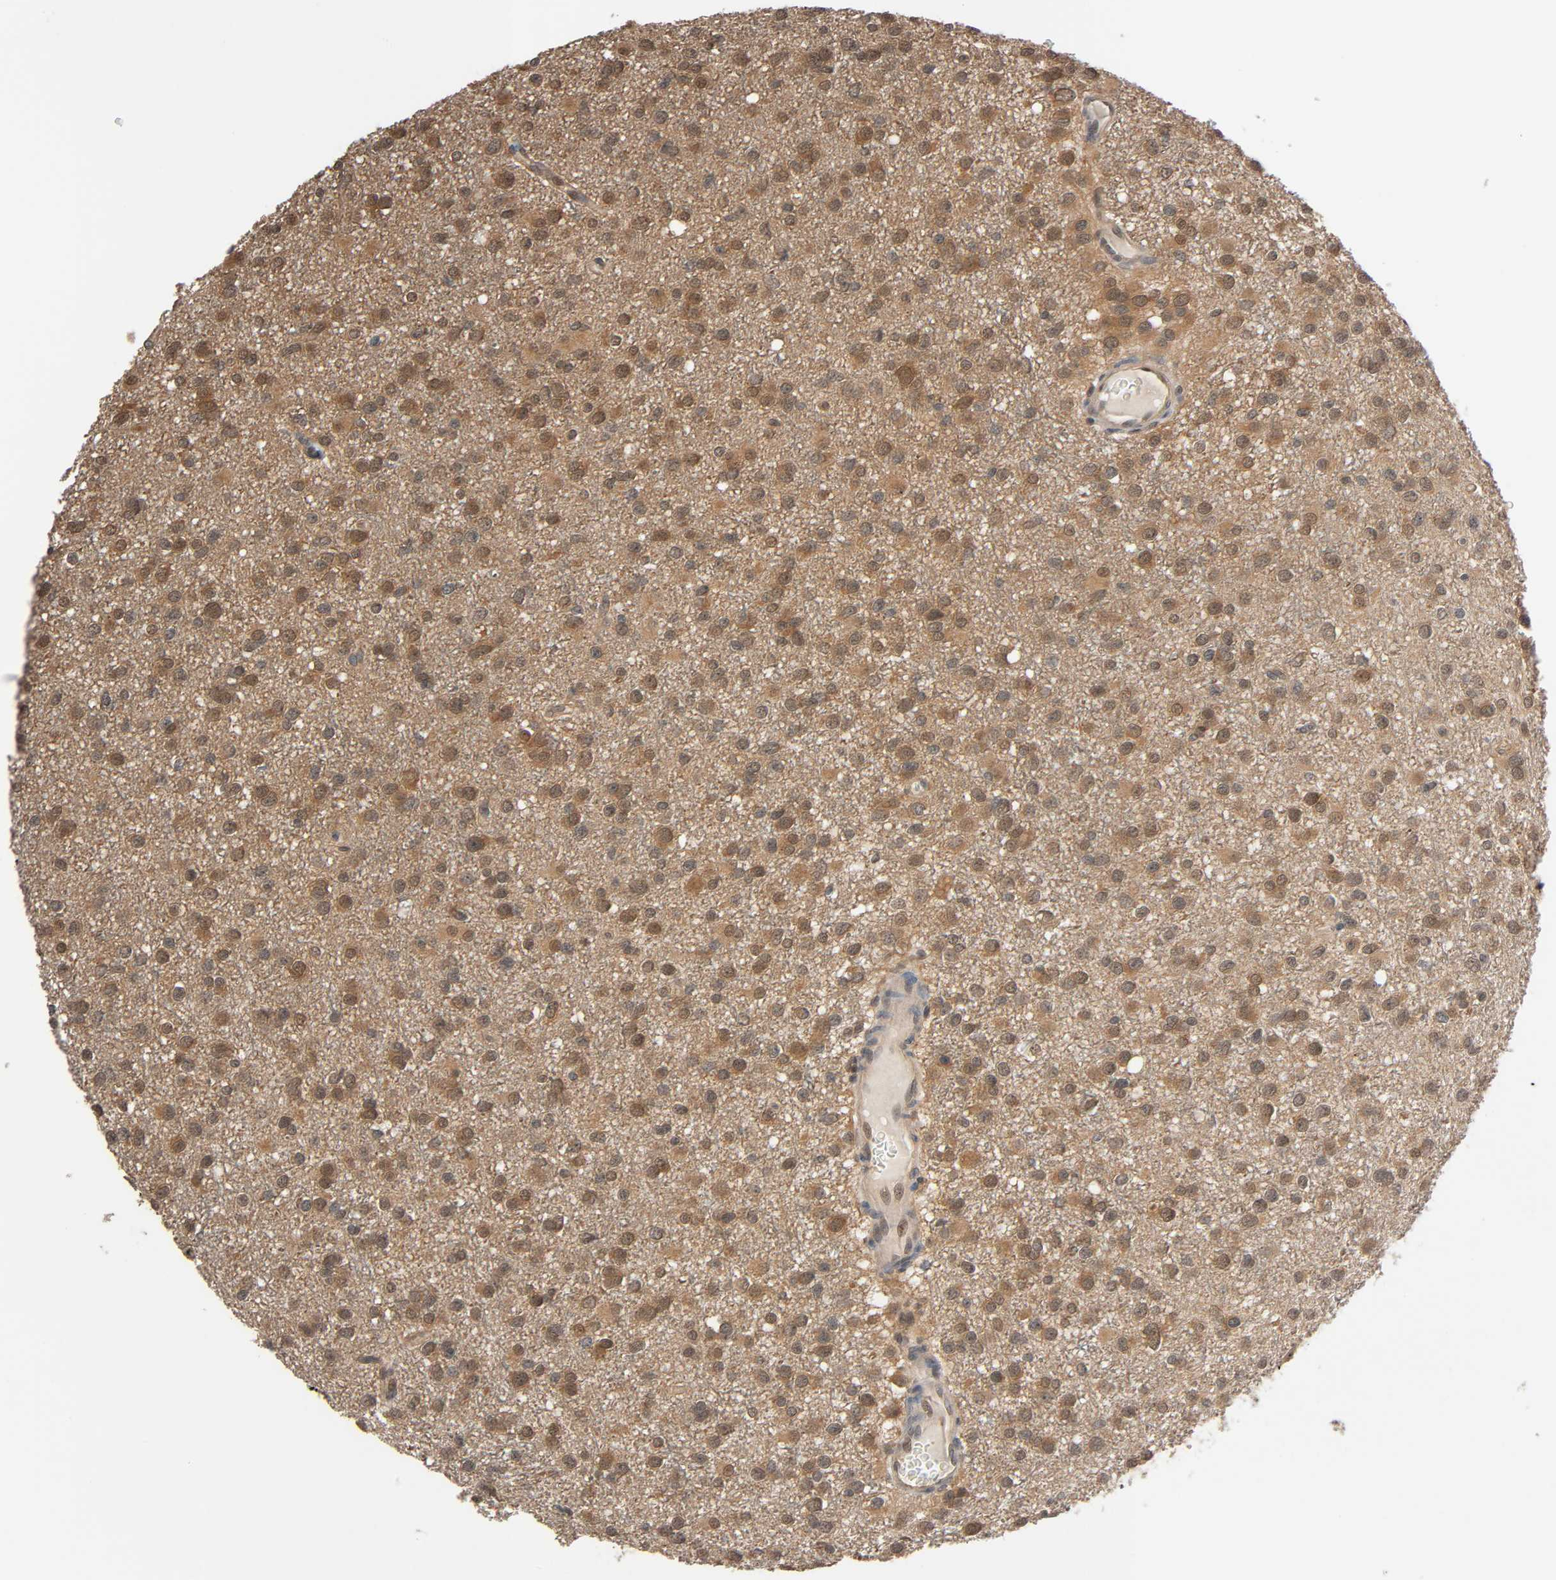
{"staining": {"intensity": "moderate", "quantity": "25%-75%", "location": "cytoplasmic/membranous,nuclear"}, "tissue": "glioma", "cell_type": "Tumor cells", "image_type": "cancer", "snomed": [{"axis": "morphology", "description": "Glioma, malignant, Low grade"}, {"axis": "topography", "description": "Brain"}], "caption": "Protein expression analysis of glioma demonstrates moderate cytoplasmic/membranous and nuclear staining in about 25%-75% of tumor cells.", "gene": "NEDD8", "patient": {"sex": "male", "age": 42}}